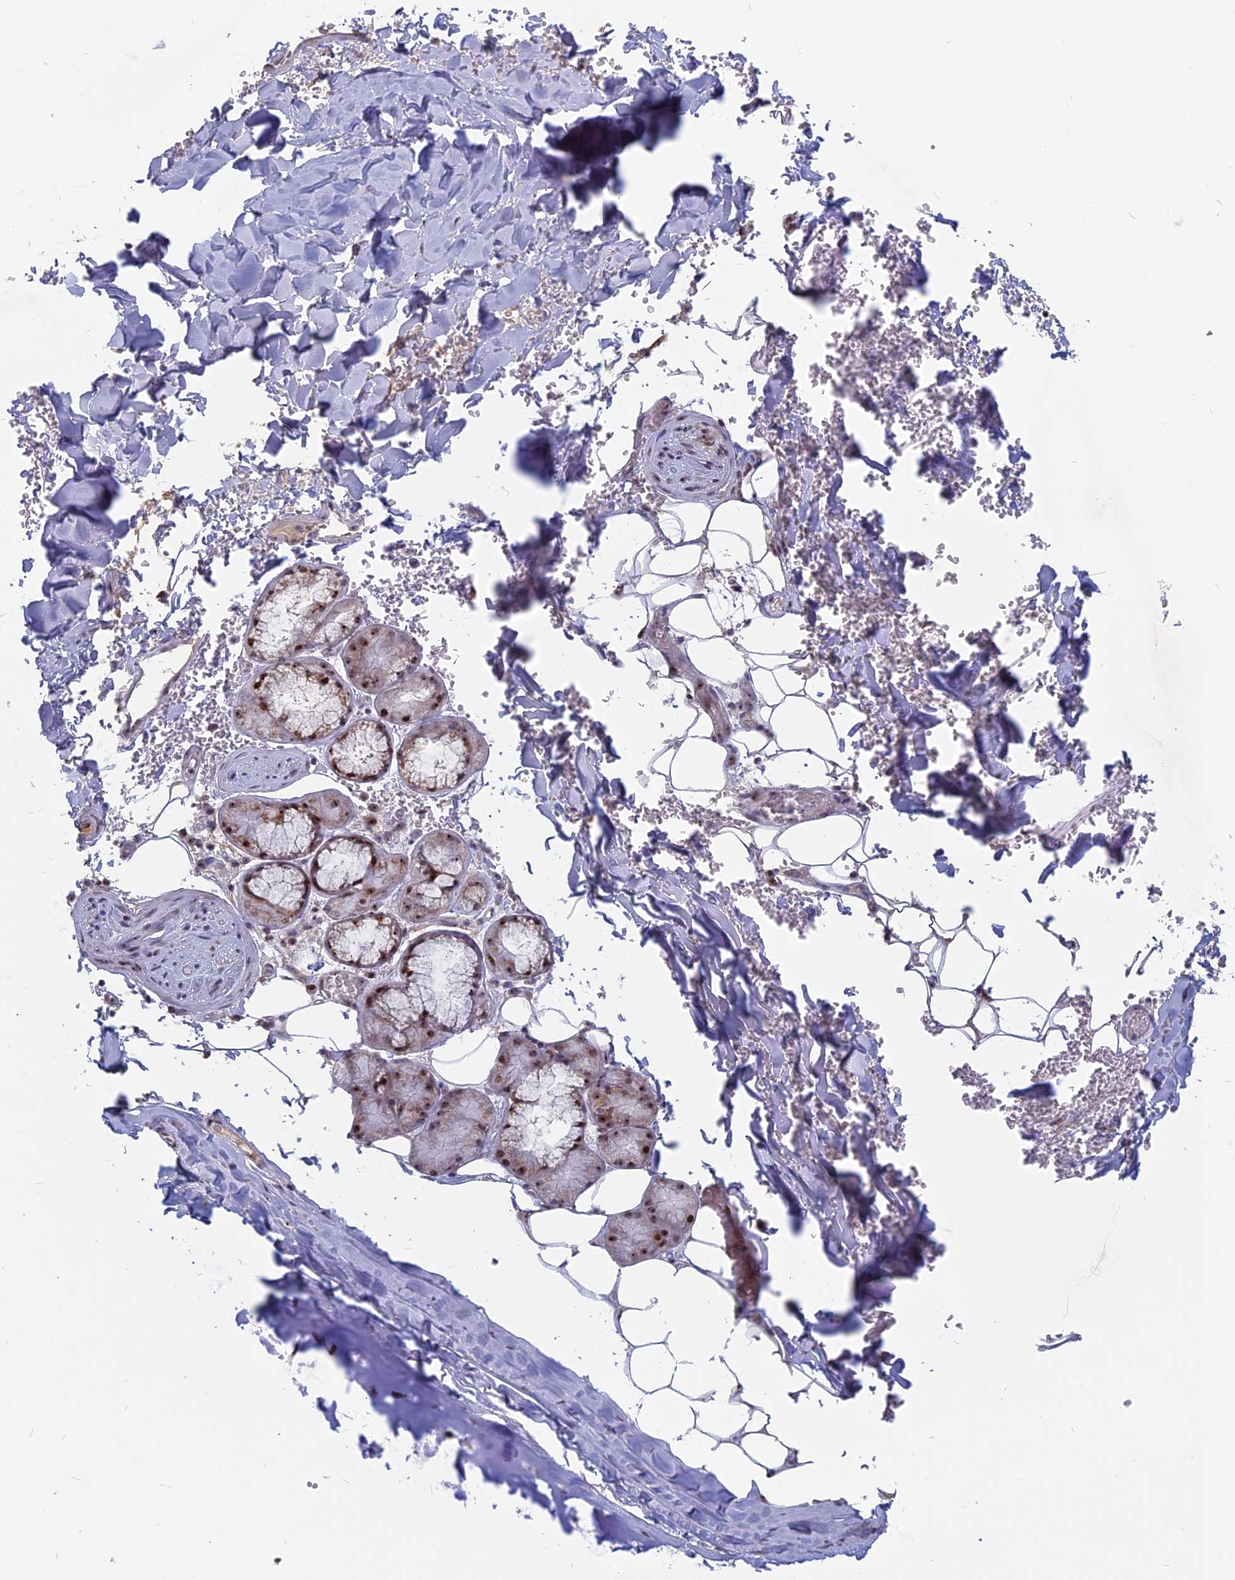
{"staining": {"intensity": "negative", "quantity": "none", "location": "none"}, "tissue": "adipose tissue", "cell_type": "Adipocytes", "image_type": "normal", "snomed": [{"axis": "morphology", "description": "Normal tissue, NOS"}, {"axis": "topography", "description": "Lymph node"}, {"axis": "topography", "description": "Bronchus"}], "caption": "Immunohistochemistry (IHC) of normal adipose tissue reveals no expression in adipocytes.", "gene": "FAM131A", "patient": {"sex": "male", "age": 63}}